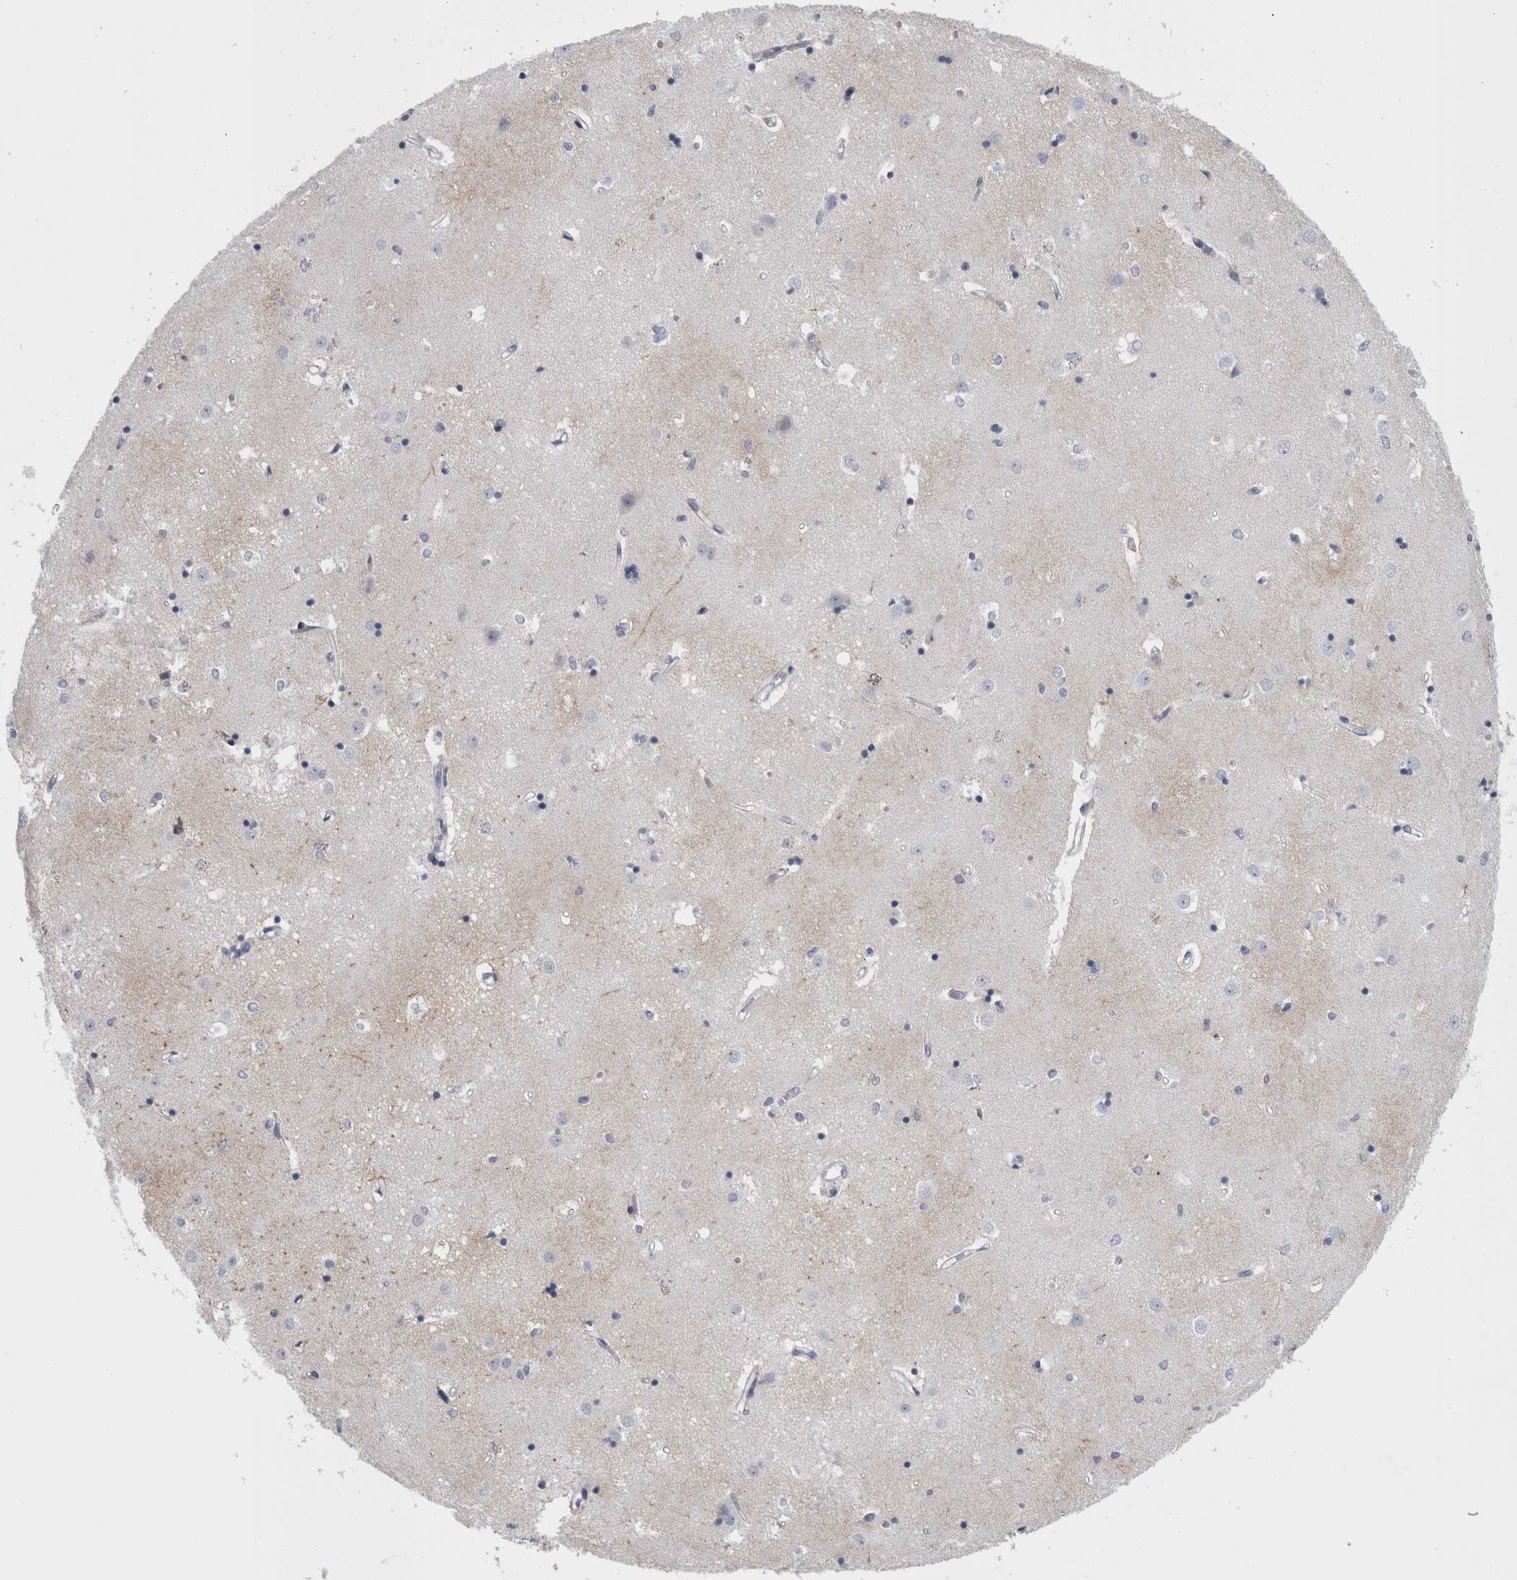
{"staining": {"intensity": "negative", "quantity": "none", "location": "none"}, "tissue": "caudate", "cell_type": "Glial cells", "image_type": "normal", "snomed": [{"axis": "morphology", "description": "Normal tissue, NOS"}, {"axis": "topography", "description": "Lateral ventricle wall"}], "caption": "Glial cells show no significant protein expression in benign caudate.", "gene": "ANKFY1", "patient": {"sex": "male", "age": 45}}